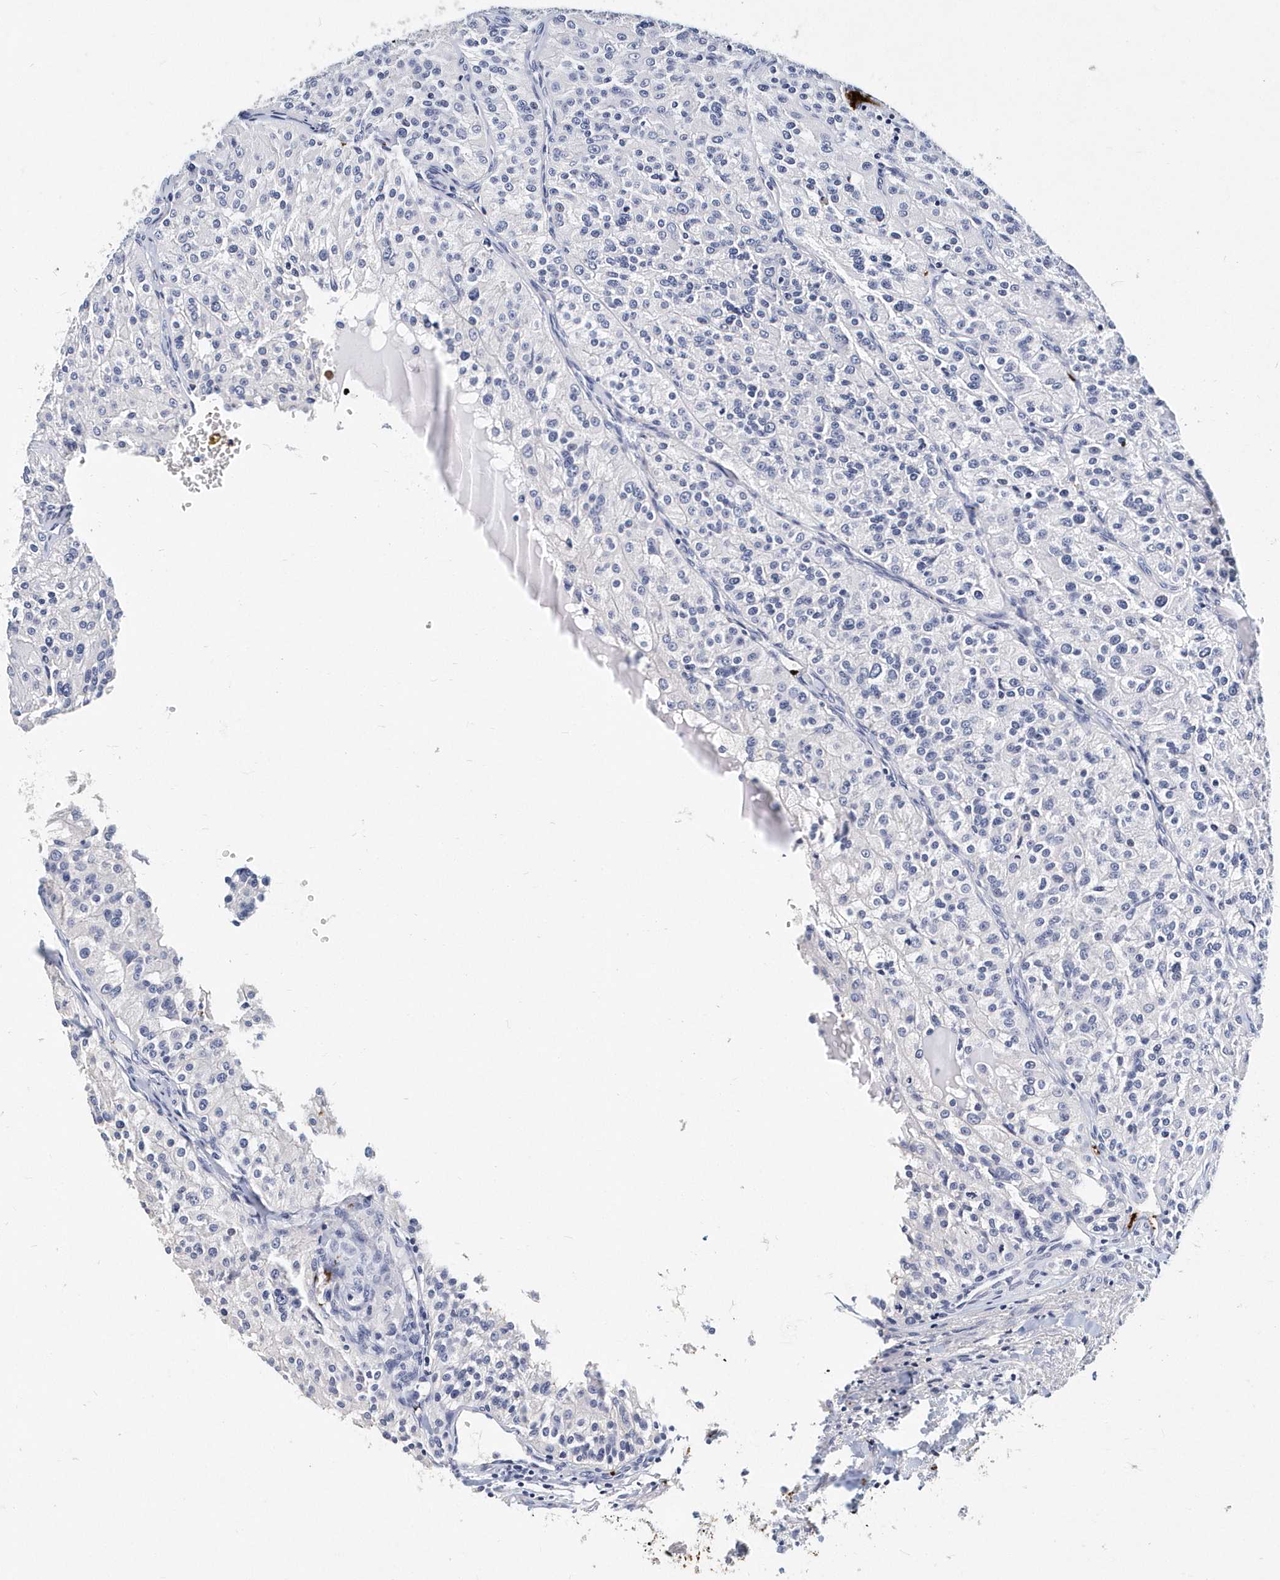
{"staining": {"intensity": "negative", "quantity": "none", "location": "none"}, "tissue": "renal cancer", "cell_type": "Tumor cells", "image_type": "cancer", "snomed": [{"axis": "morphology", "description": "Adenocarcinoma, NOS"}, {"axis": "topography", "description": "Kidney"}], "caption": "A high-resolution micrograph shows immunohistochemistry staining of renal cancer, which shows no significant expression in tumor cells. Brightfield microscopy of immunohistochemistry (IHC) stained with DAB (3,3'-diaminobenzidine) (brown) and hematoxylin (blue), captured at high magnification.", "gene": "ITGA2B", "patient": {"sex": "female", "age": 63}}